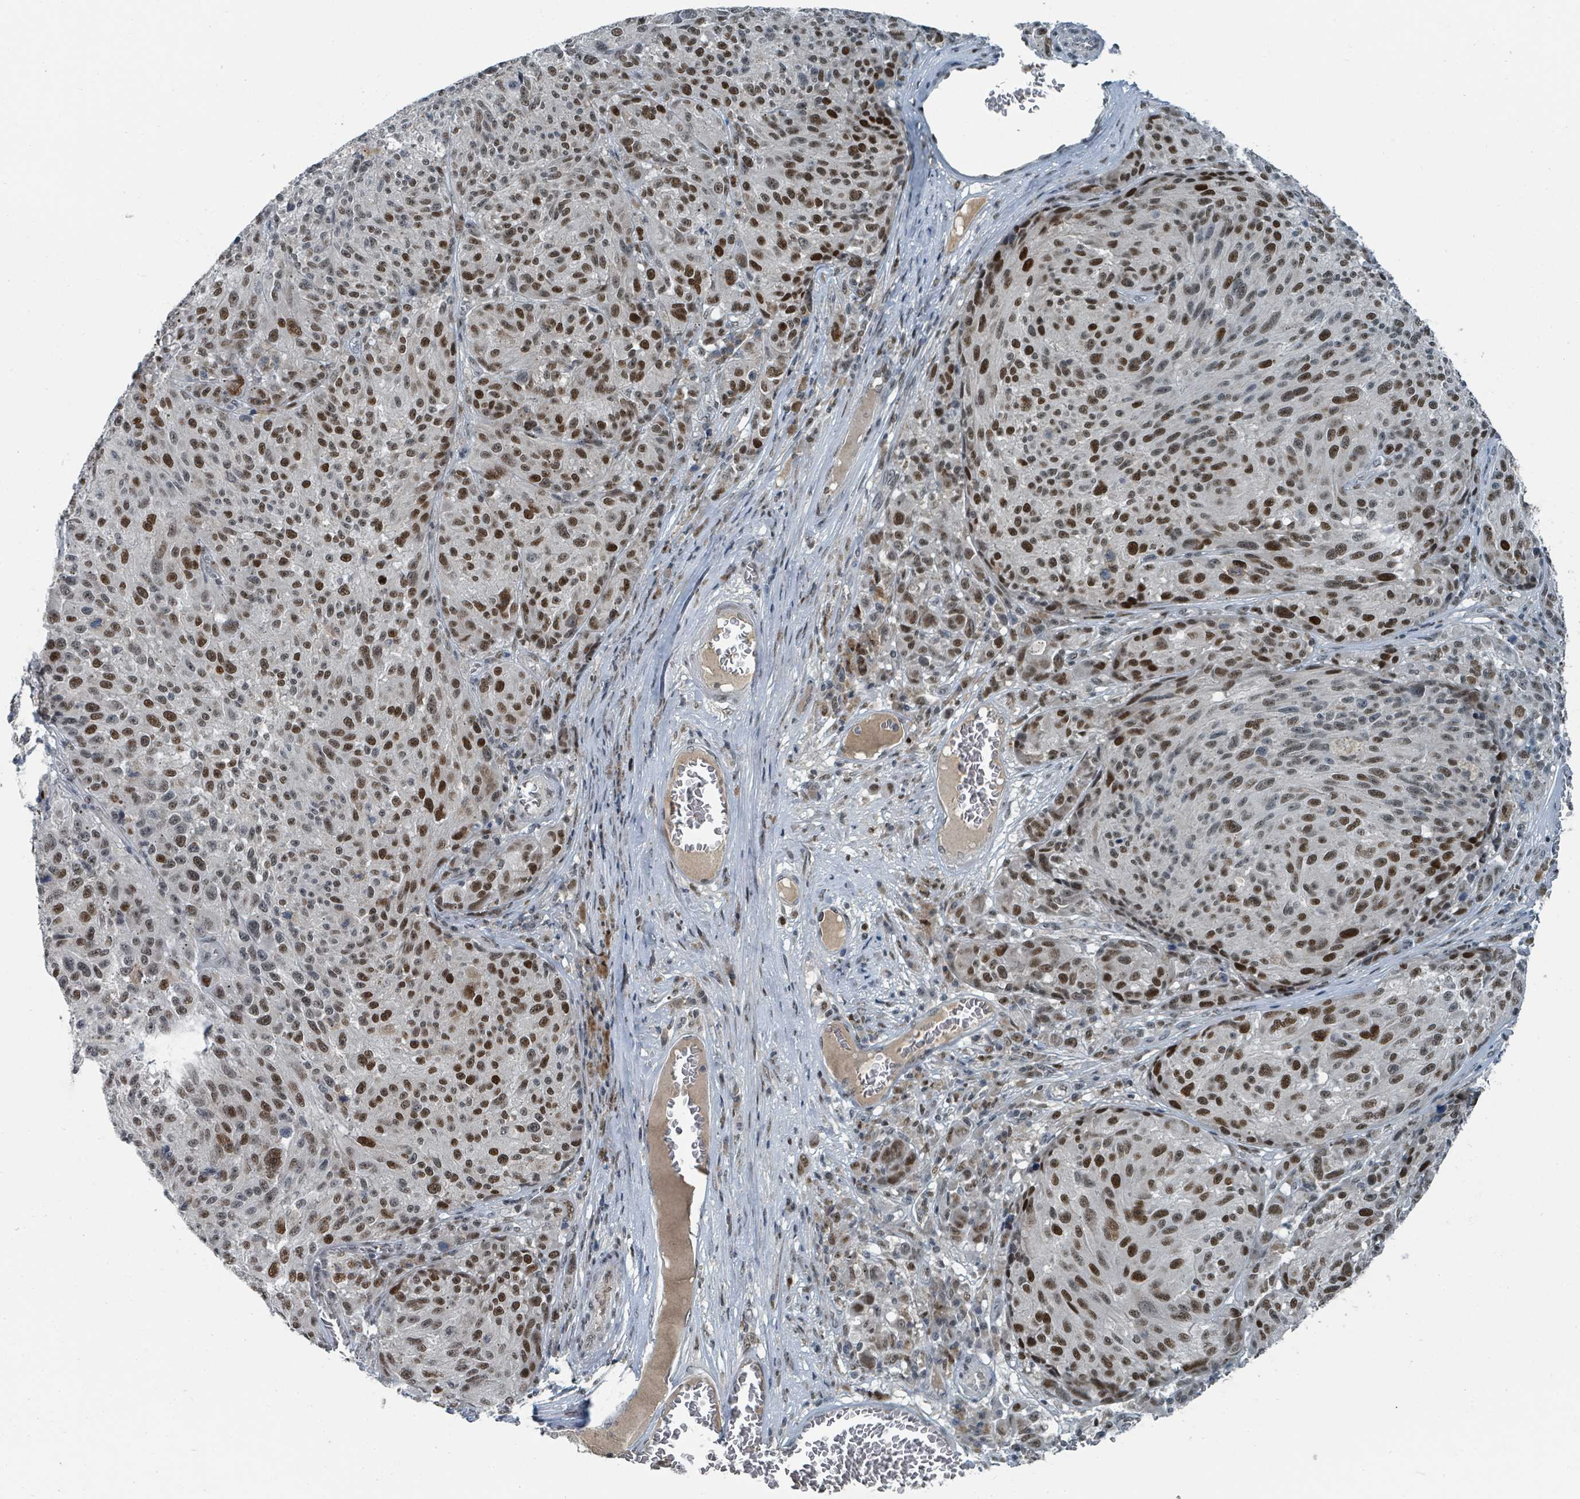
{"staining": {"intensity": "strong", "quantity": "25%-75%", "location": "nuclear"}, "tissue": "melanoma", "cell_type": "Tumor cells", "image_type": "cancer", "snomed": [{"axis": "morphology", "description": "Malignant melanoma, NOS"}, {"axis": "topography", "description": "Skin"}], "caption": "Tumor cells display high levels of strong nuclear positivity in about 25%-75% of cells in melanoma.", "gene": "UCK1", "patient": {"sex": "male", "age": 53}}